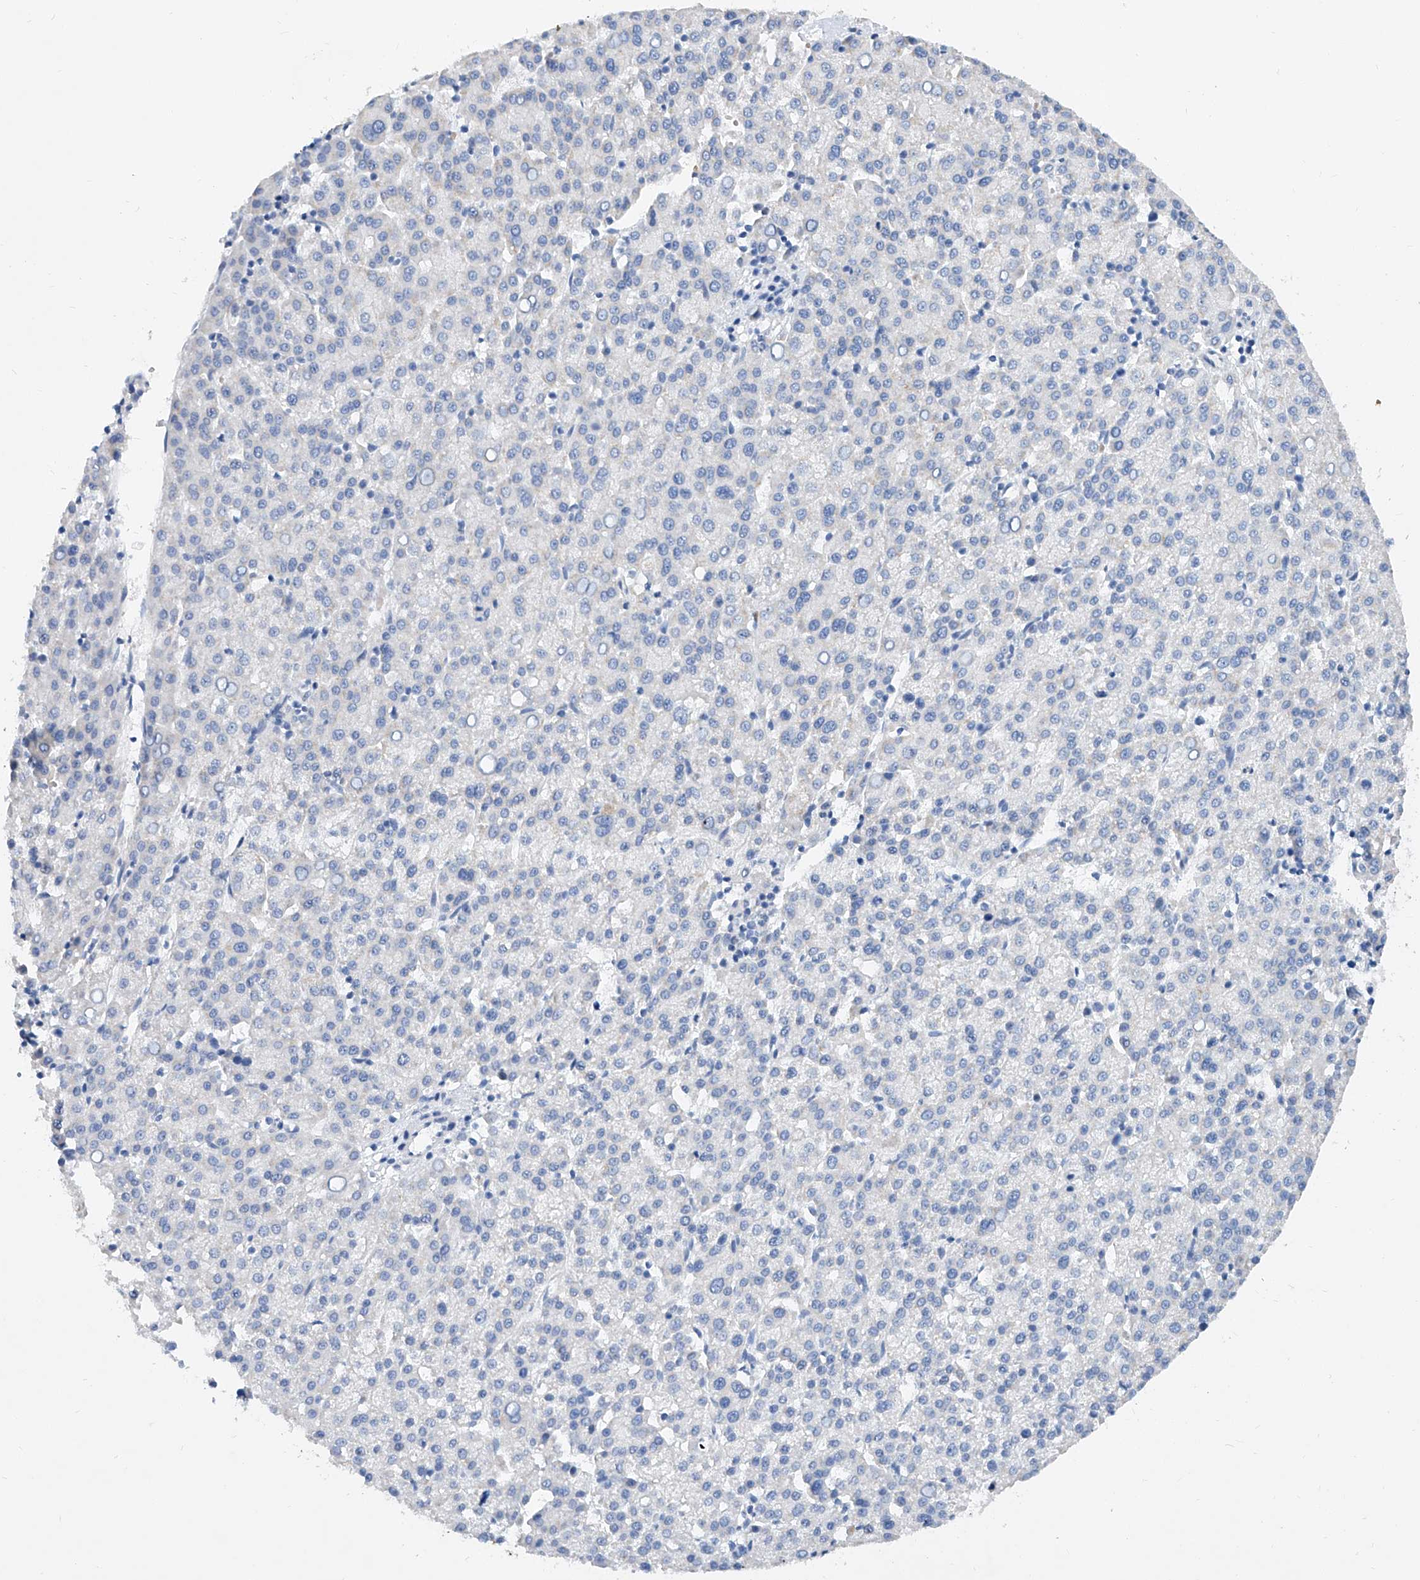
{"staining": {"intensity": "negative", "quantity": "none", "location": "none"}, "tissue": "liver cancer", "cell_type": "Tumor cells", "image_type": "cancer", "snomed": [{"axis": "morphology", "description": "Carcinoma, Hepatocellular, NOS"}, {"axis": "topography", "description": "Liver"}], "caption": "Protein analysis of liver cancer demonstrates no significant positivity in tumor cells.", "gene": "BPTF", "patient": {"sex": "female", "age": 58}}